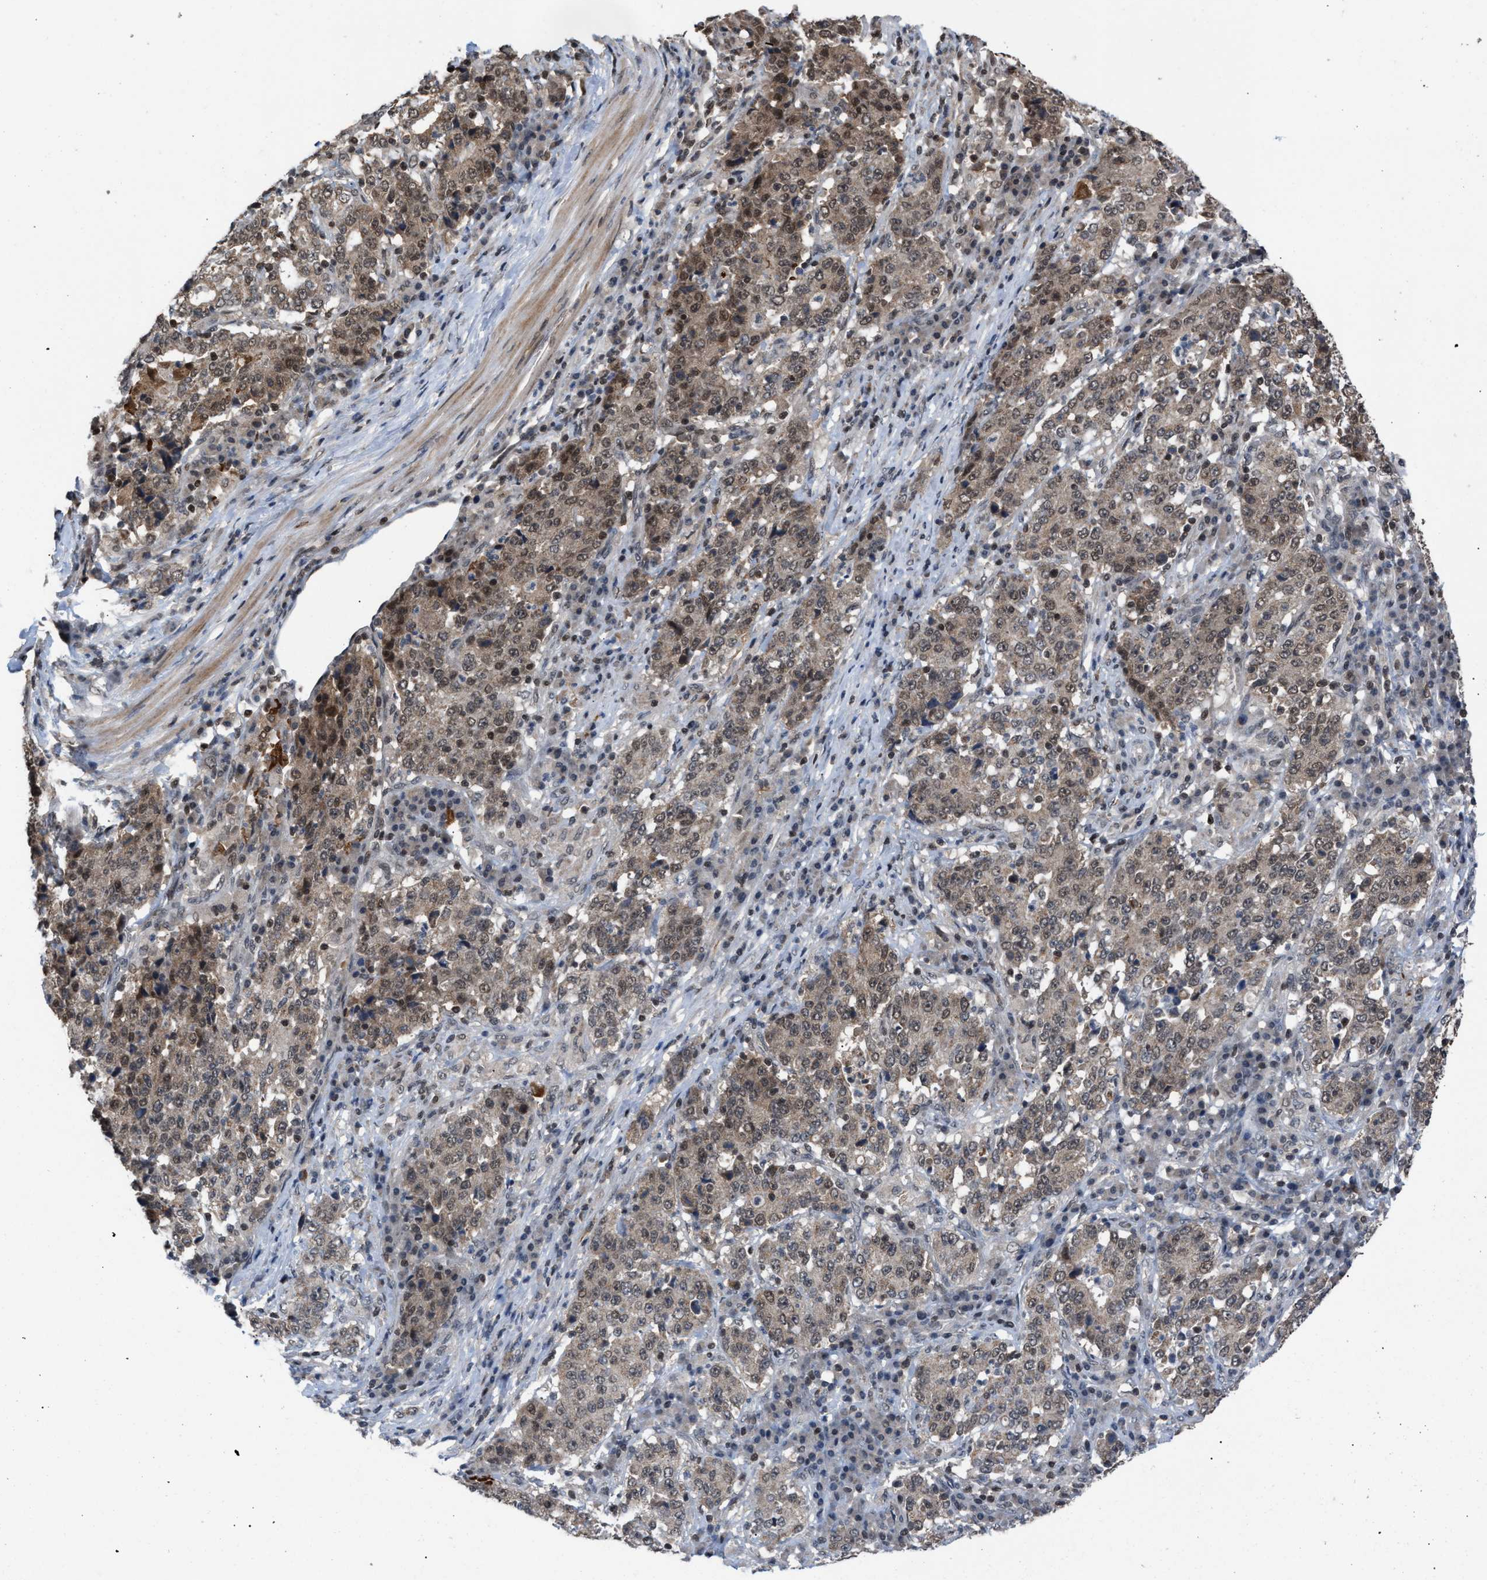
{"staining": {"intensity": "weak", "quantity": ">75%", "location": "cytoplasmic/membranous,nuclear"}, "tissue": "stomach cancer", "cell_type": "Tumor cells", "image_type": "cancer", "snomed": [{"axis": "morphology", "description": "Adenocarcinoma, NOS"}, {"axis": "topography", "description": "Stomach"}], "caption": "The histopathology image exhibits a brown stain indicating the presence of a protein in the cytoplasmic/membranous and nuclear of tumor cells in stomach cancer. (Brightfield microscopy of DAB IHC at high magnification).", "gene": "C9orf78", "patient": {"sex": "male", "age": 59}}